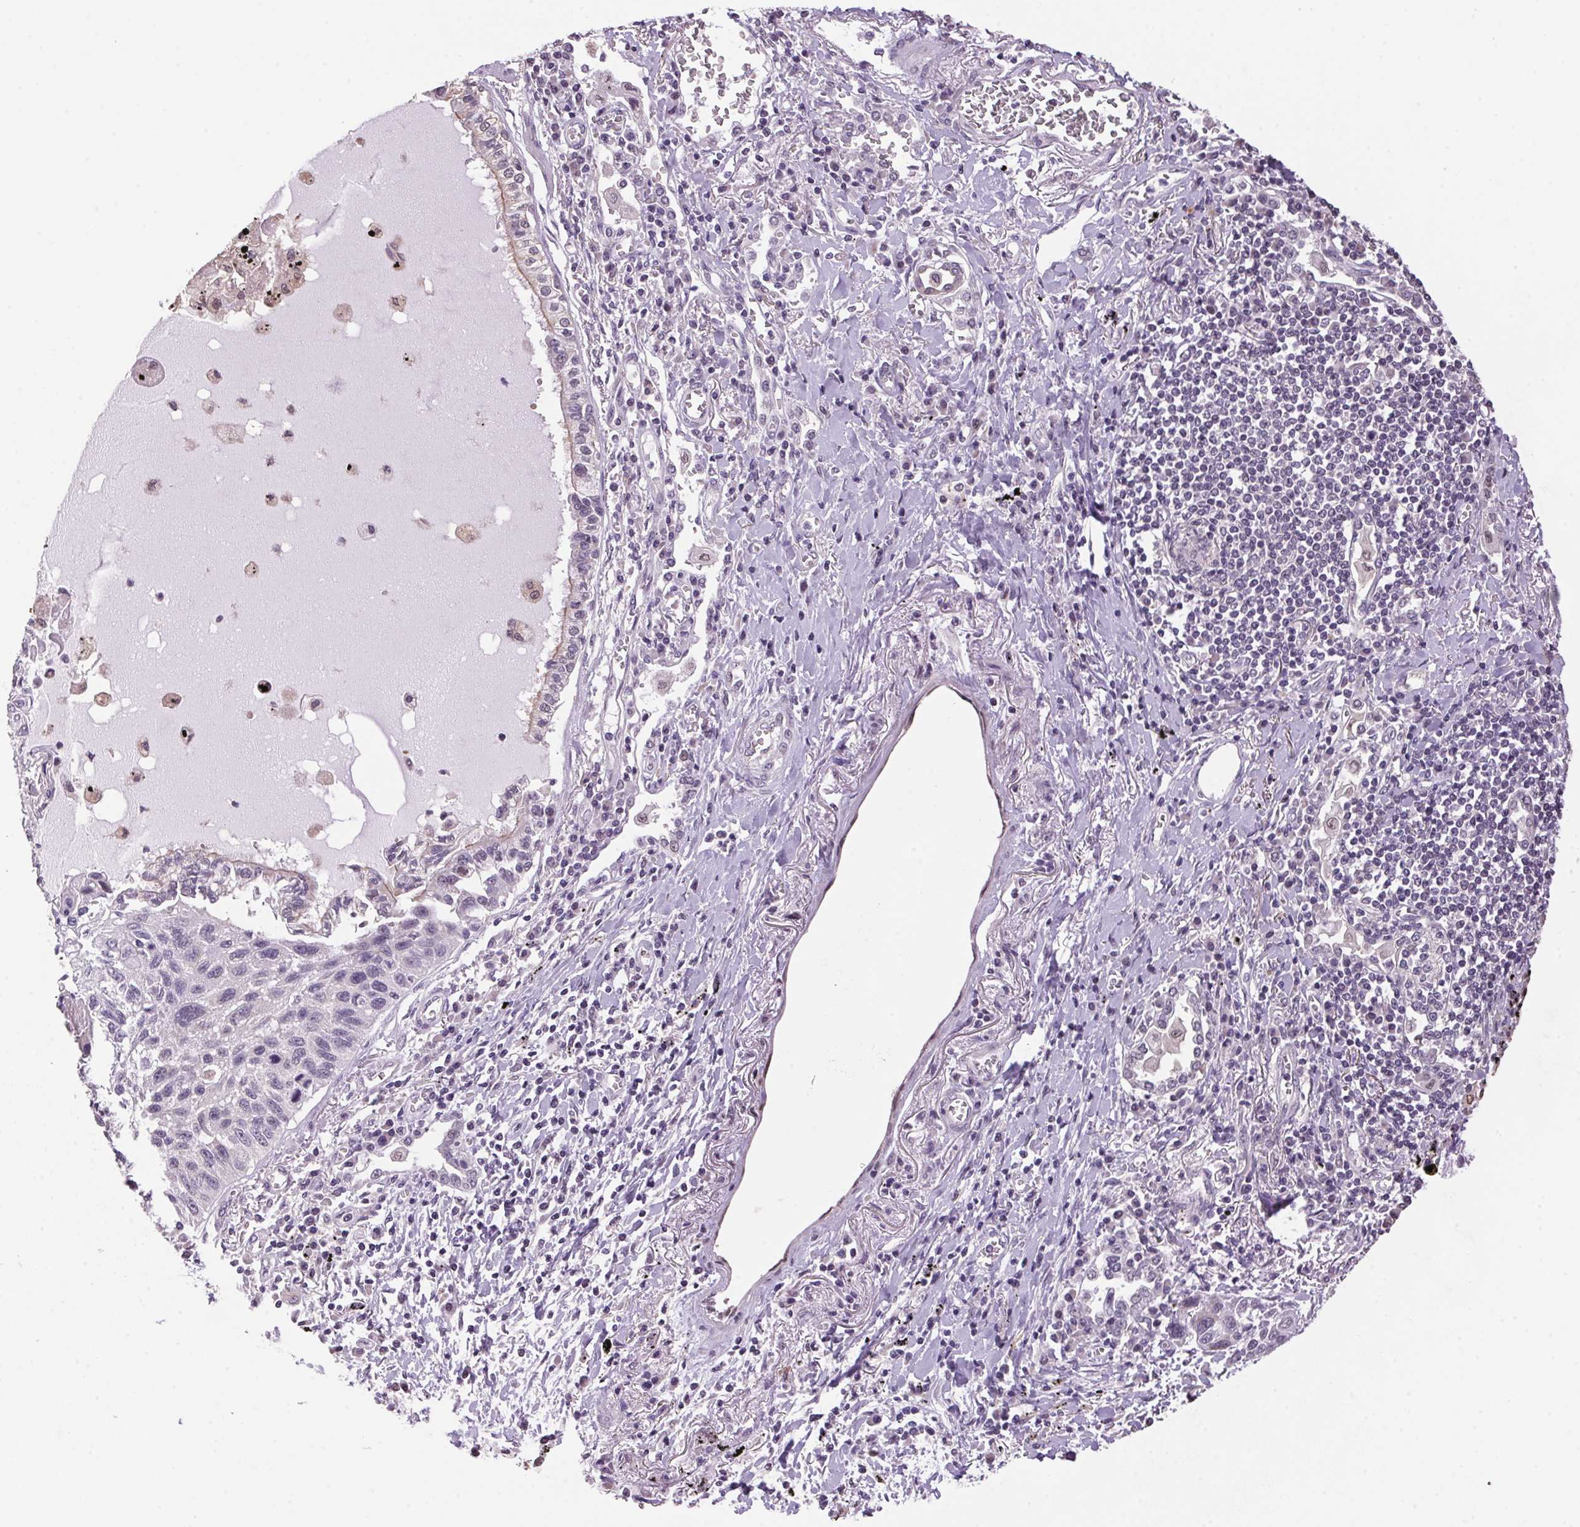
{"staining": {"intensity": "negative", "quantity": "none", "location": "none"}, "tissue": "lung cancer", "cell_type": "Tumor cells", "image_type": "cancer", "snomed": [{"axis": "morphology", "description": "Squamous cell carcinoma, NOS"}, {"axis": "topography", "description": "Lung"}], "caption": "This is a photomicrograph of immunohistochemistry staining of lung squamous cell carcinoma, which shows no expression in tumor cells.", "gene": "VWA3B", "patient": {"sex": "male", "age": 78}}